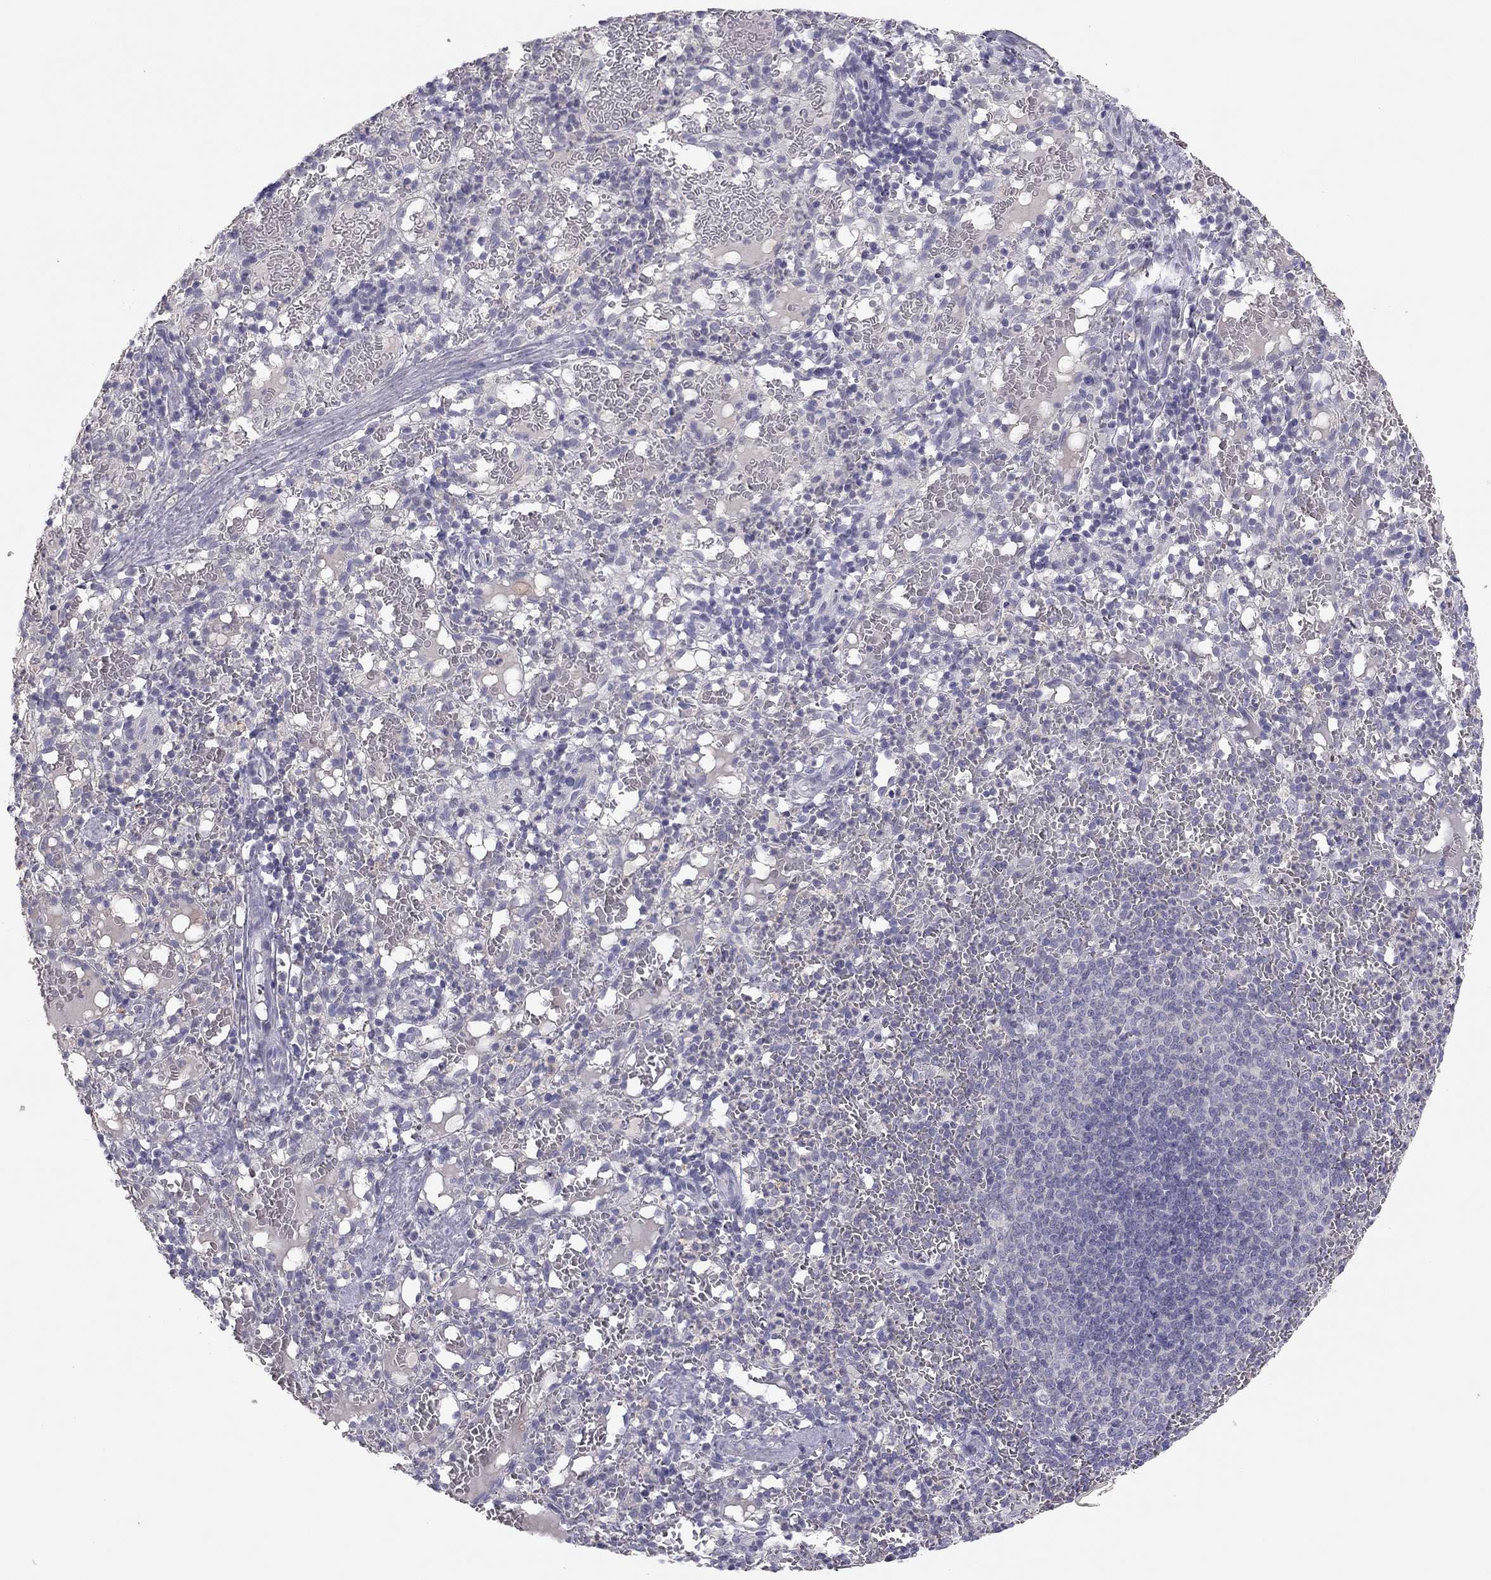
{"staining": {"intensity": "negative", "quantity": "none", "location": "none"}, "tissue": "spleen", "cell_type": "Cells in red pulp", "image_type": "normal", "snomed": [{"axis": "morphology", "description": "Normal tissue, NOS"}, {"axis": "topography", "description": "Spleen"}], "caption": "Cells in red pulp are negative for brown protein staining in normal spleen.", "gene": "ADORA2A", "patient": {"sex": "male", "age": 11}}